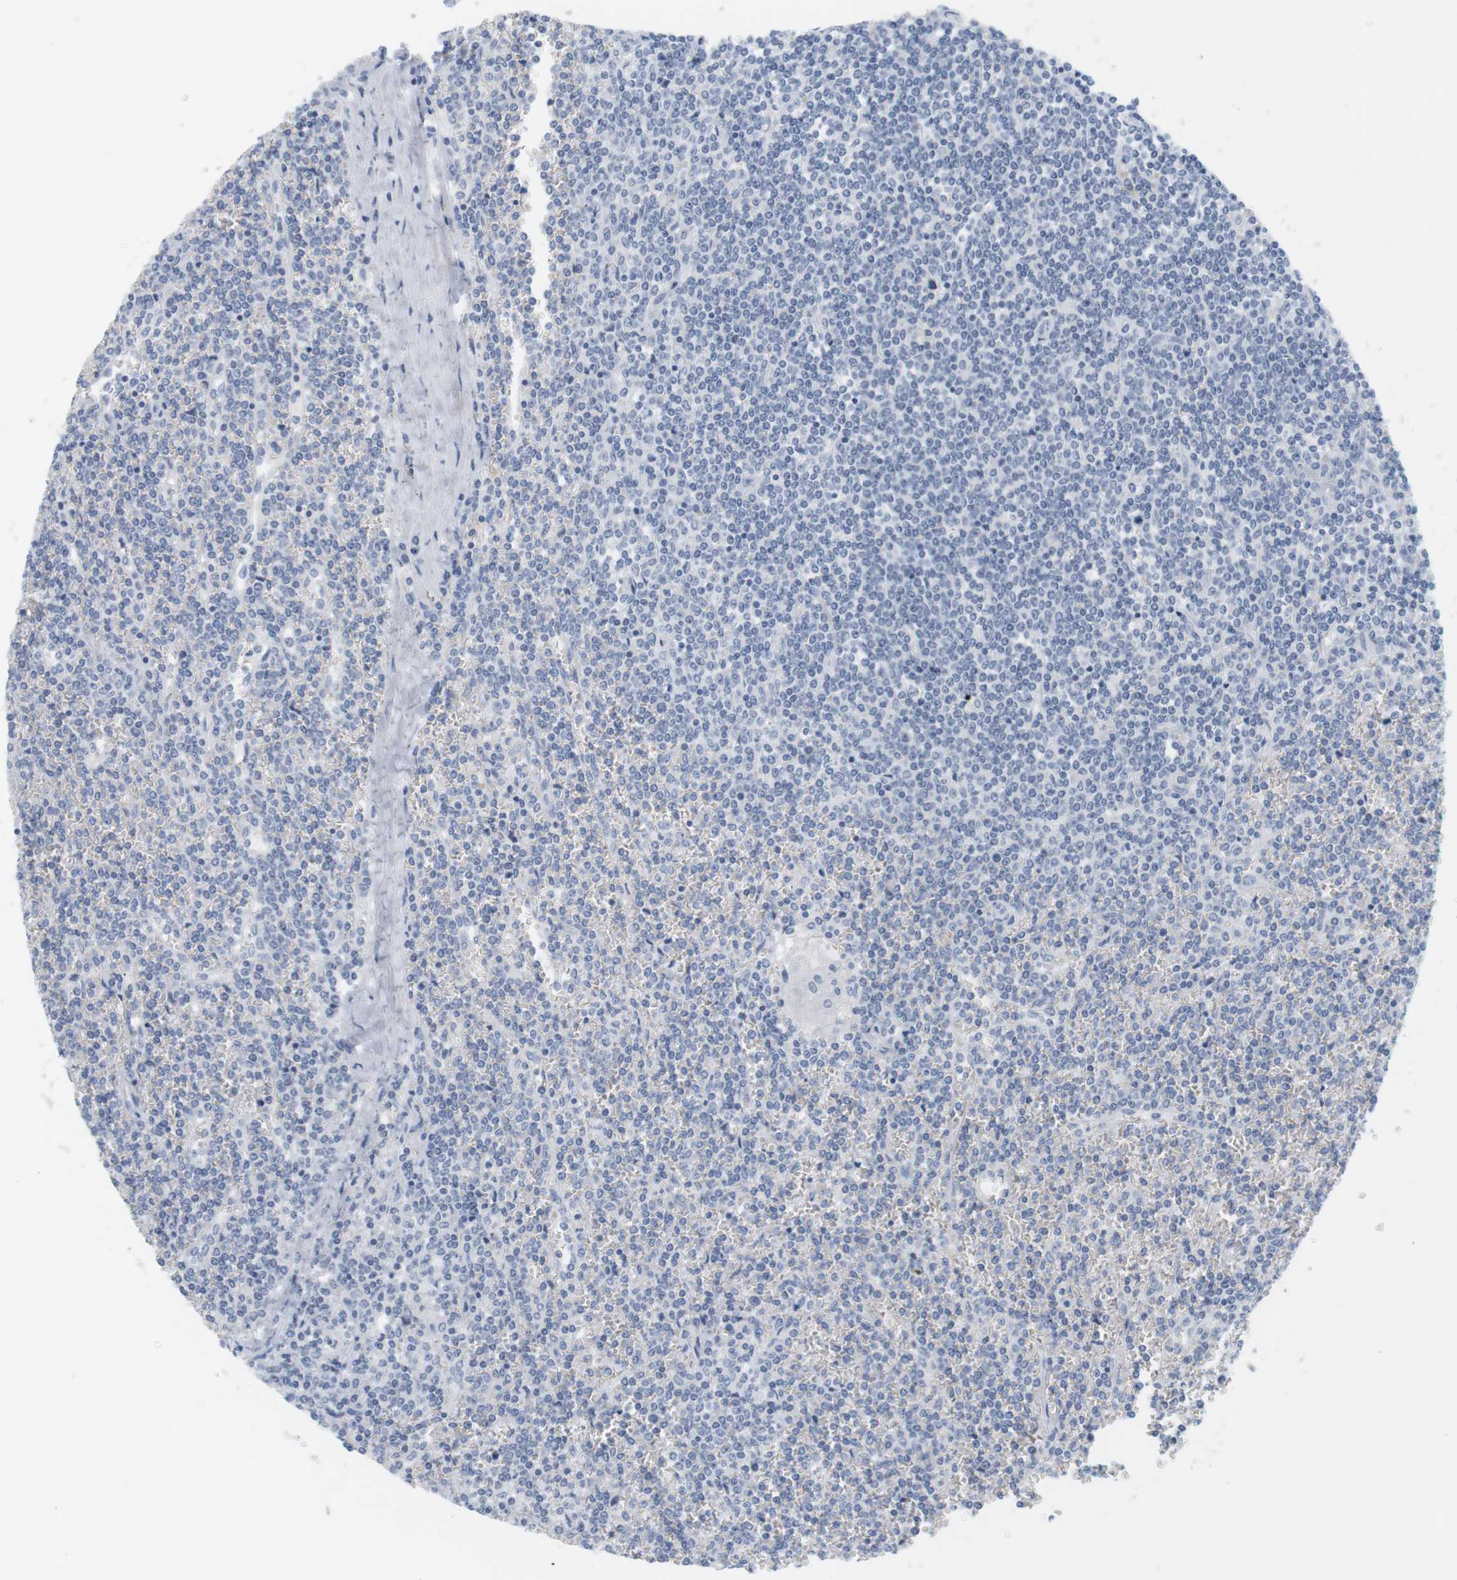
{"staining": {"intensity": "negative", "quantity": "none", "location": "none"}, "tissue": "lymphoma", "cell_type": "Tumor cells", "image_type": "cancer", "snomed": [{"axis": "morphology", "description": "Malignant lymphoma, non-Hodgkin's type, Low grade"}, {"axis": "topography", "description": "Spleen"}], "caption": "This is an IHC photomicrograph of lymphoma. There is no positivity in tumor cells.", "gene": "OPRM1", "patient": {"sex": "female", "age": 19}}